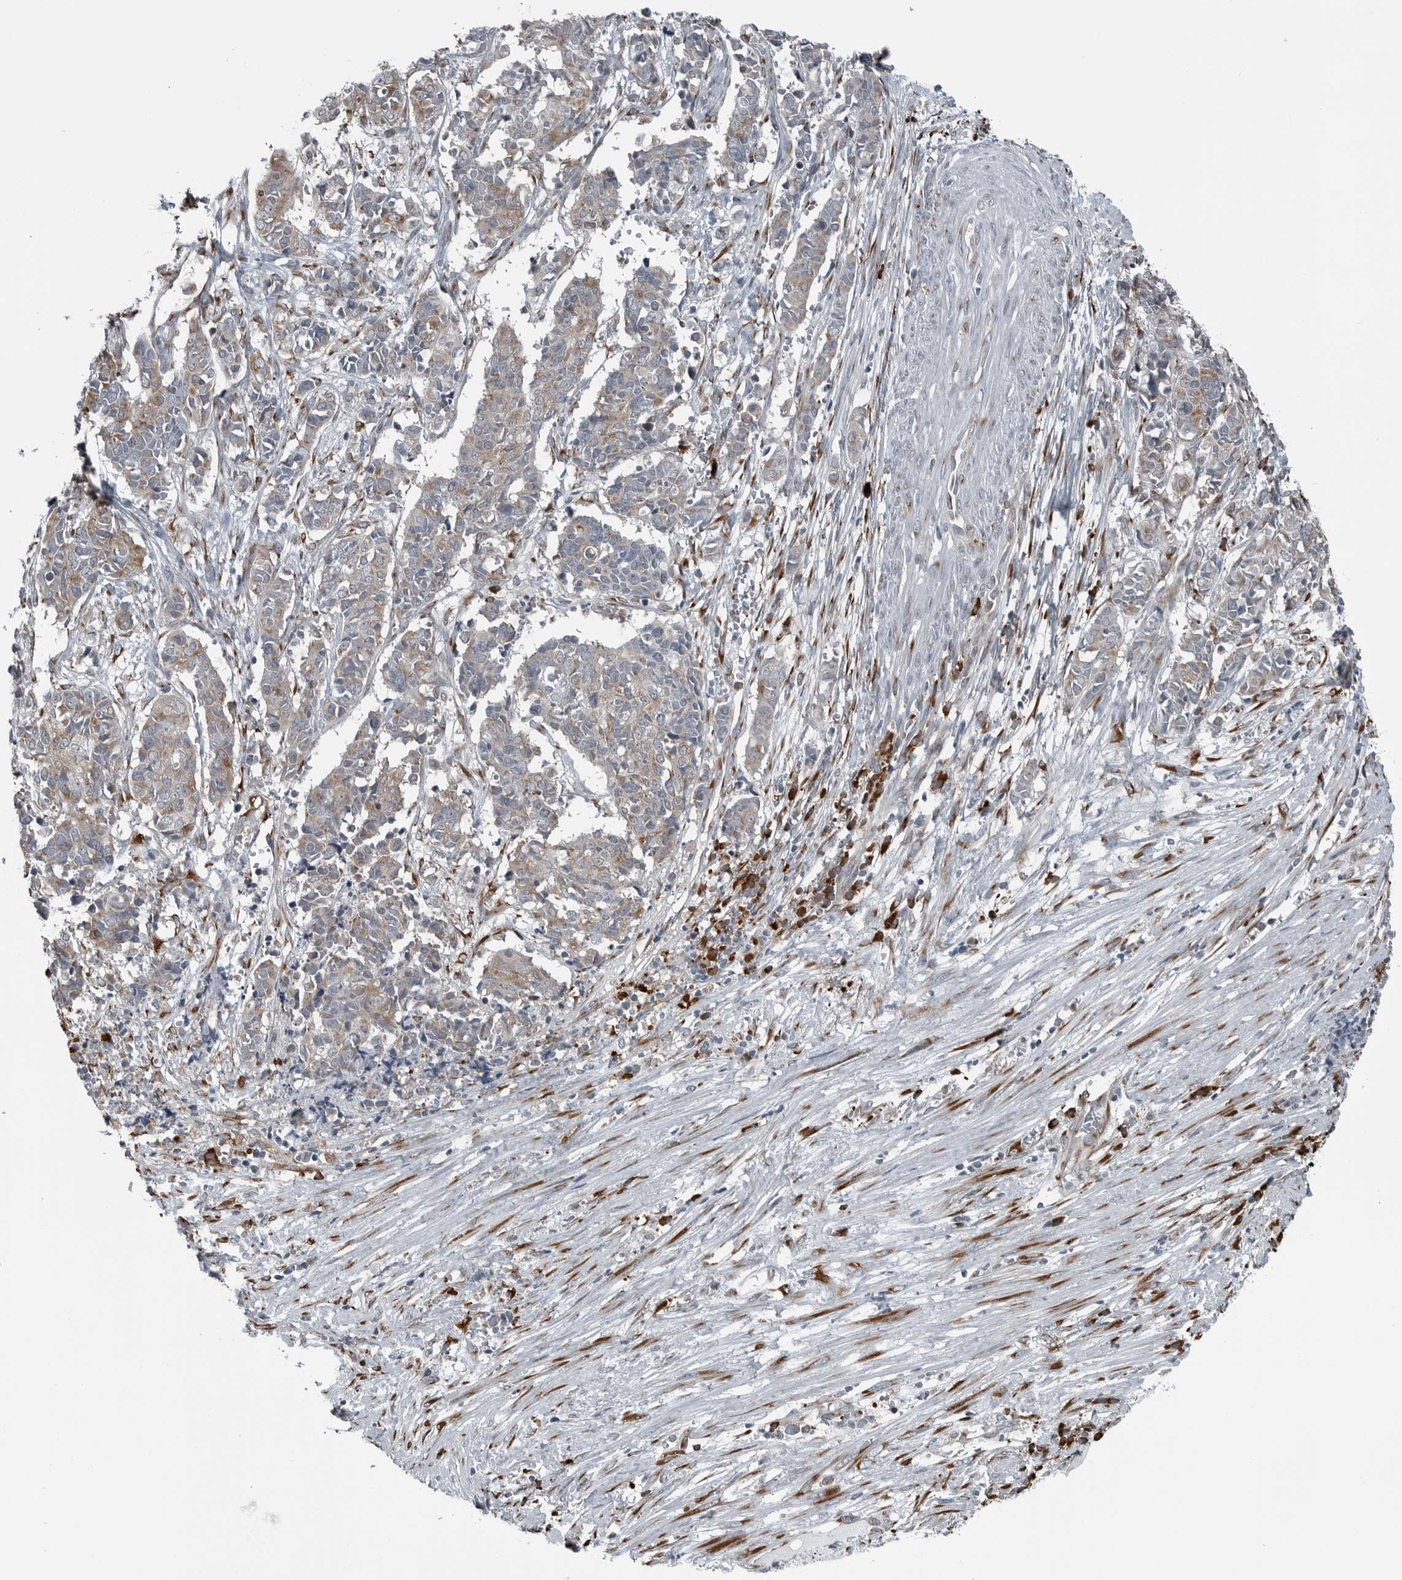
{"staining": {"intensity": "weak", "quantity": "<25%", "location": "cytoplasmic/membranous"}, "tissue": "cervical cancer", "cell_type": "Tumor cells", "image_type": "cancer", "snomed": [{"axis": "morphology", "description": "Normal tissue, NOS"}, {"axis": "morphology", "description": "Squamous cell carcinoma, NOS"}, {"axis": "topography", "description": "Cervix"}], "caption": "An image of human cervical squamous cell carcinoma is negative for staining in tumor cells.", "gene": "CEP85", "patient": {"sex": "female", "age": 35}}